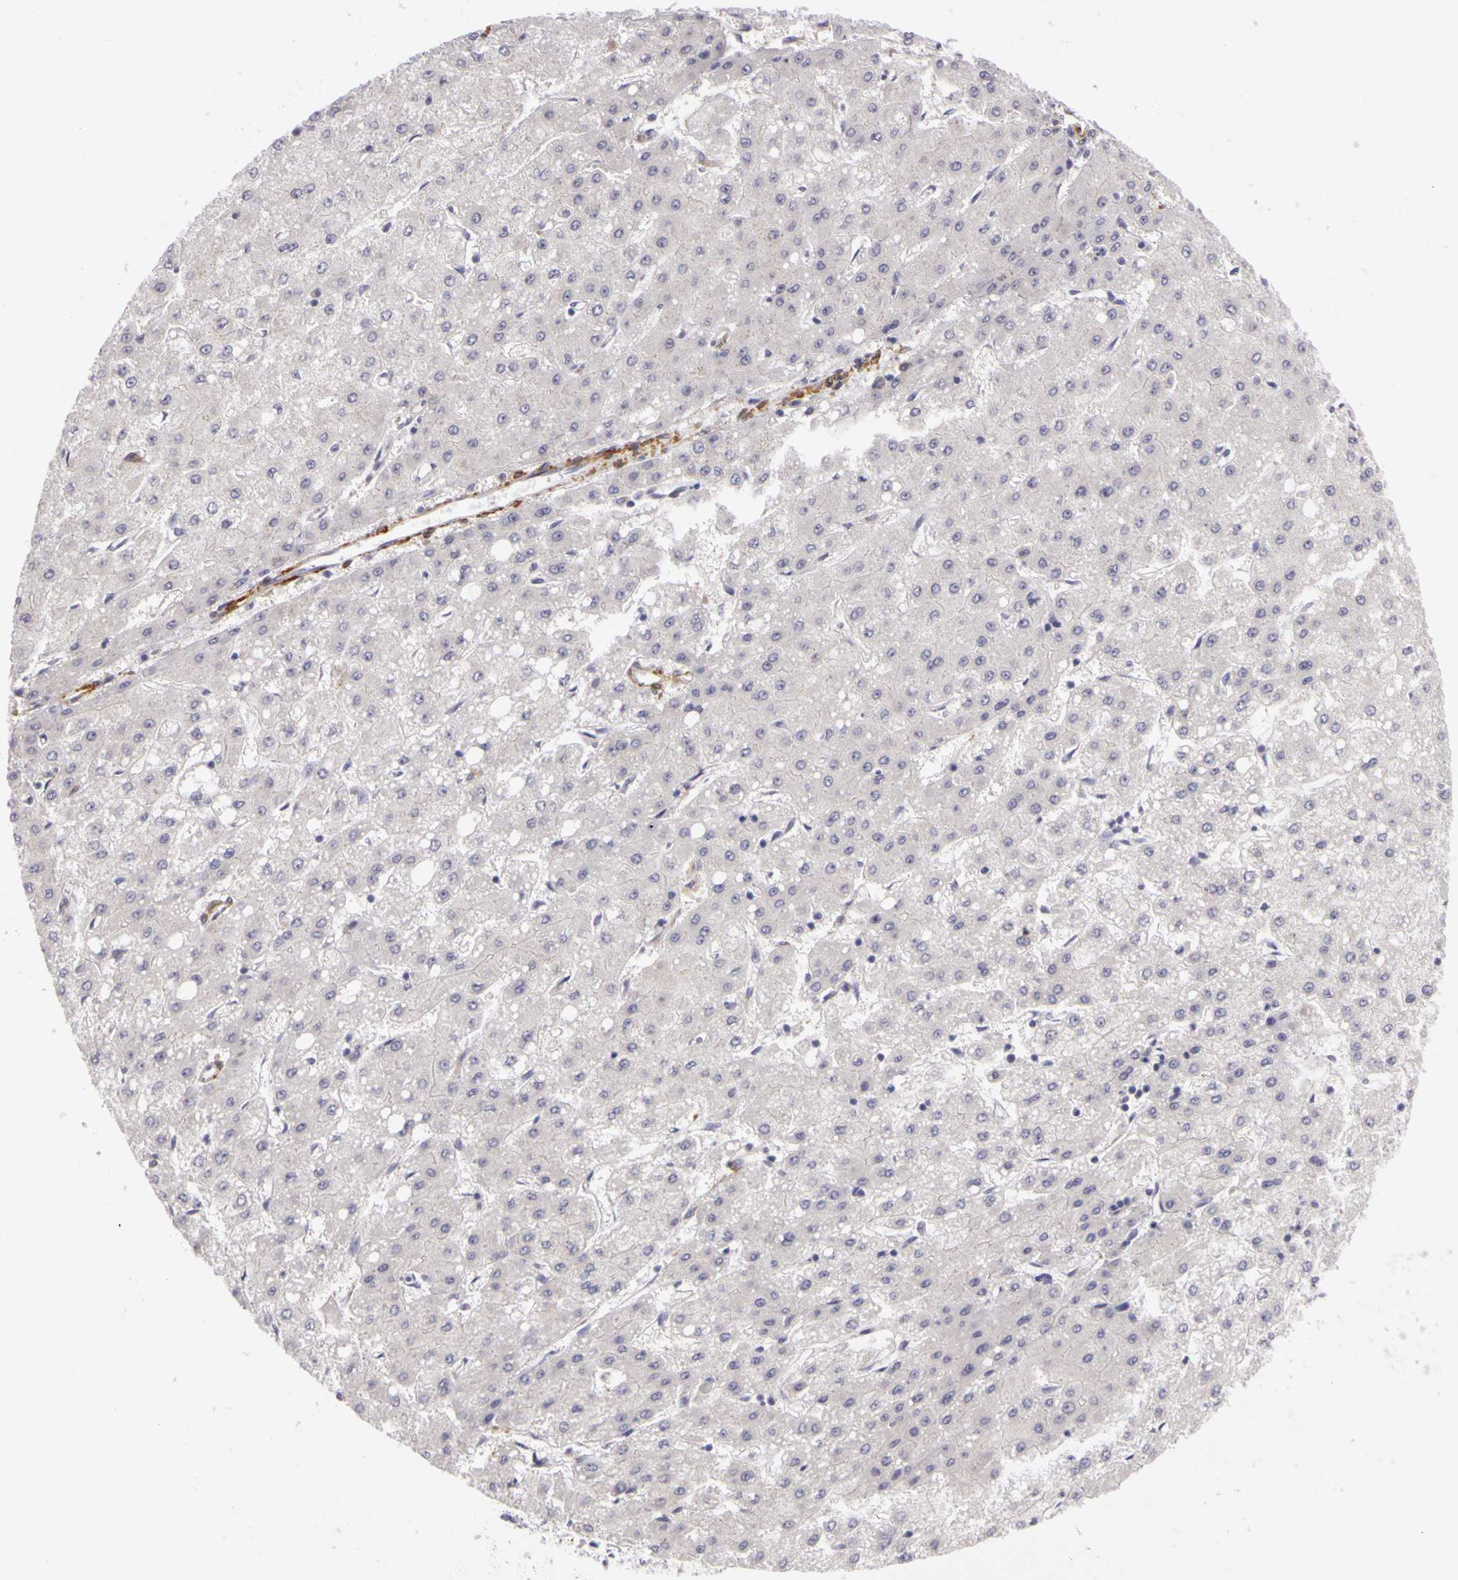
{"staining": {"intensity": "negative", "quantity": "none", "location": "none"}, "tissue": "liver cancer", "cell_type": "Tumor cells", "image_type": "cancer", "snomed": [{"axis": "morphology", "description": "Carcinoma, Hepatocellular, NOS"}, {"axis": "topography", "description": "Liver"}], "caption": "An immunohistochemistry image of liver cancer (hepatocellular carcinoma) is shown. There is no staining in tumor cells of liver cancer (hepatocellular carcinoma). Brightfield microscopy of immunohistochemistry stained with DAB (3,3'-diaminobenzidine) (brown) and hematoxylin (blue), captured at high magnification.", "gene": "CNTN2", "patient": {"sex": "female", "age": 52}}